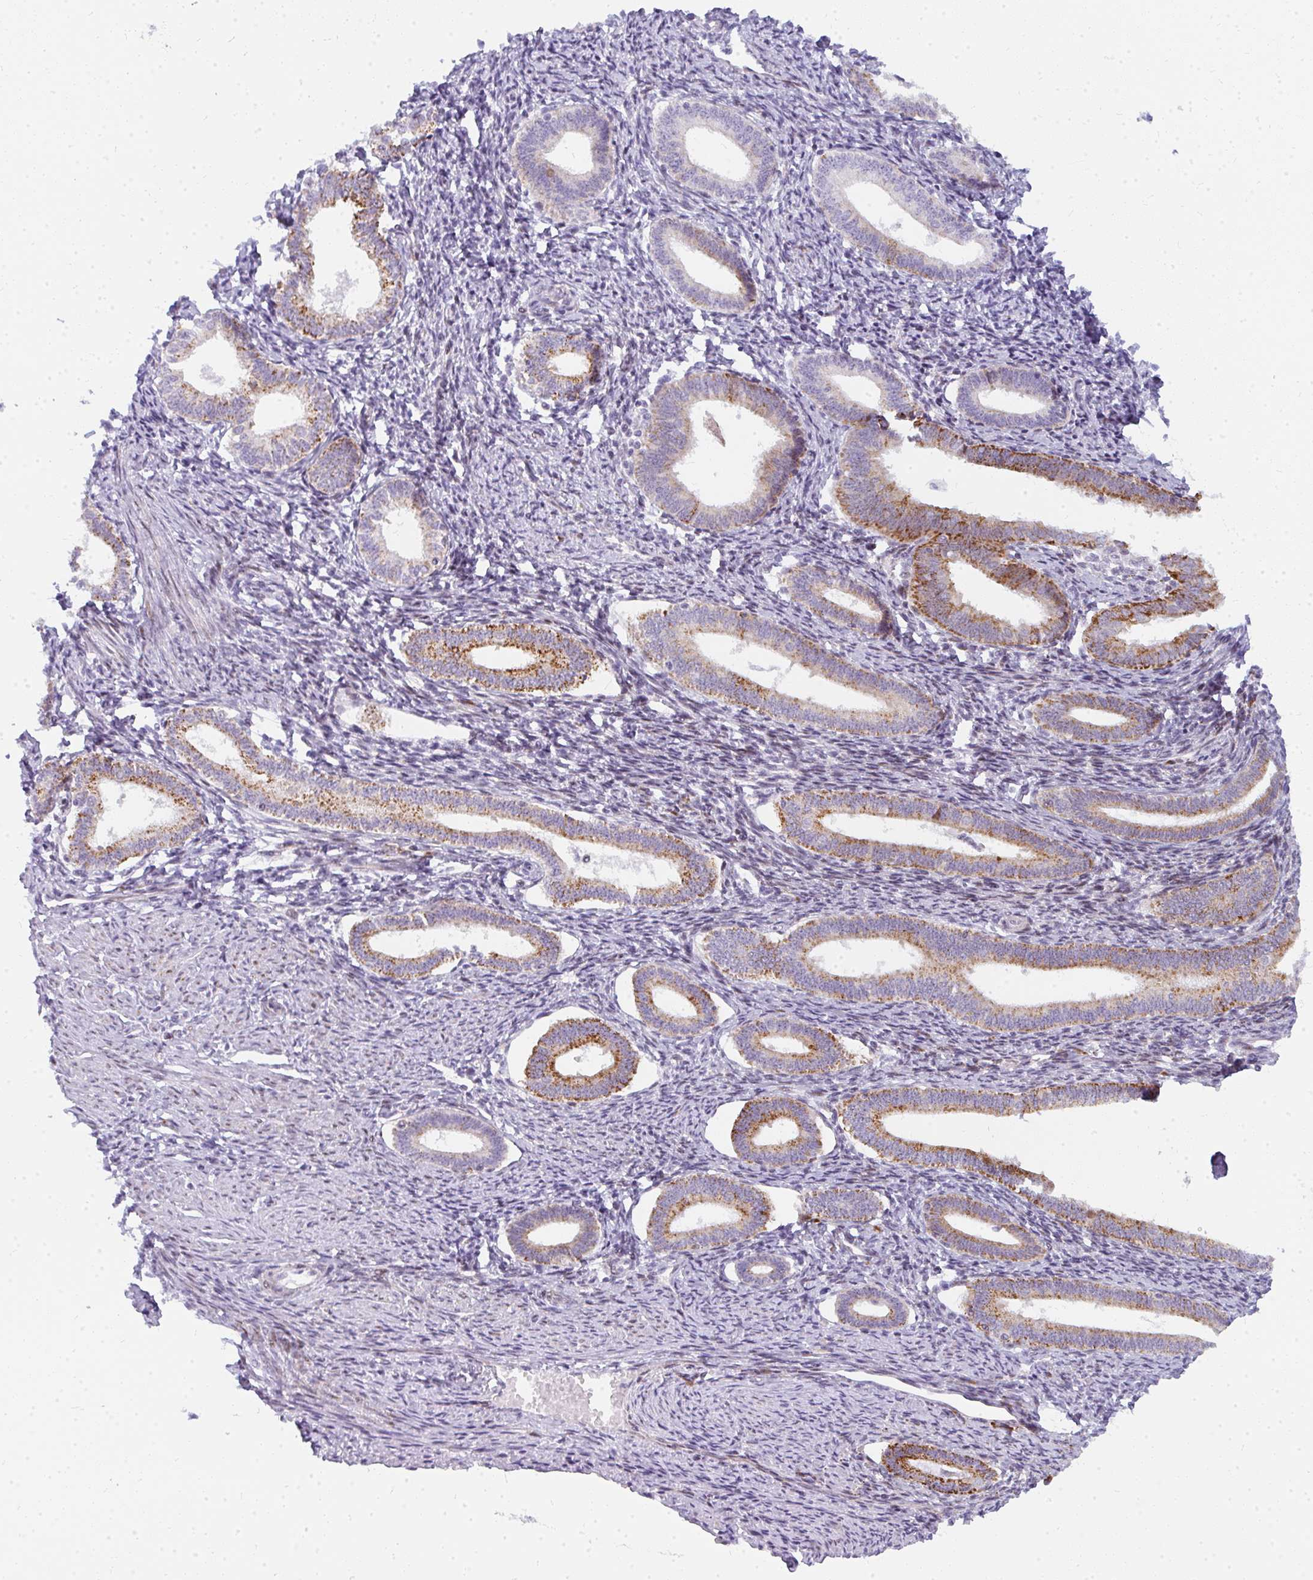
{"staining": {"intensity": "negative", "quantity": "none", "location": "none"}, "tissue": "endometrium", "cell_type": "Cells in endometrial stroma", "image_type": "normal", "snomed": [{"axis": "morphology", "description": "Normal tissue, NOS"}, {"axis": "topography", "description": "Endometrium"}], "caption": "Normal endometrium was stained to show a protein in brown. There is no significant expression in cells in endometrial stroma. (IHC, brightfield microscopy, high magnification).", "gene": "PLA2G5", "patient": {"sex": "female", "age": 41}}